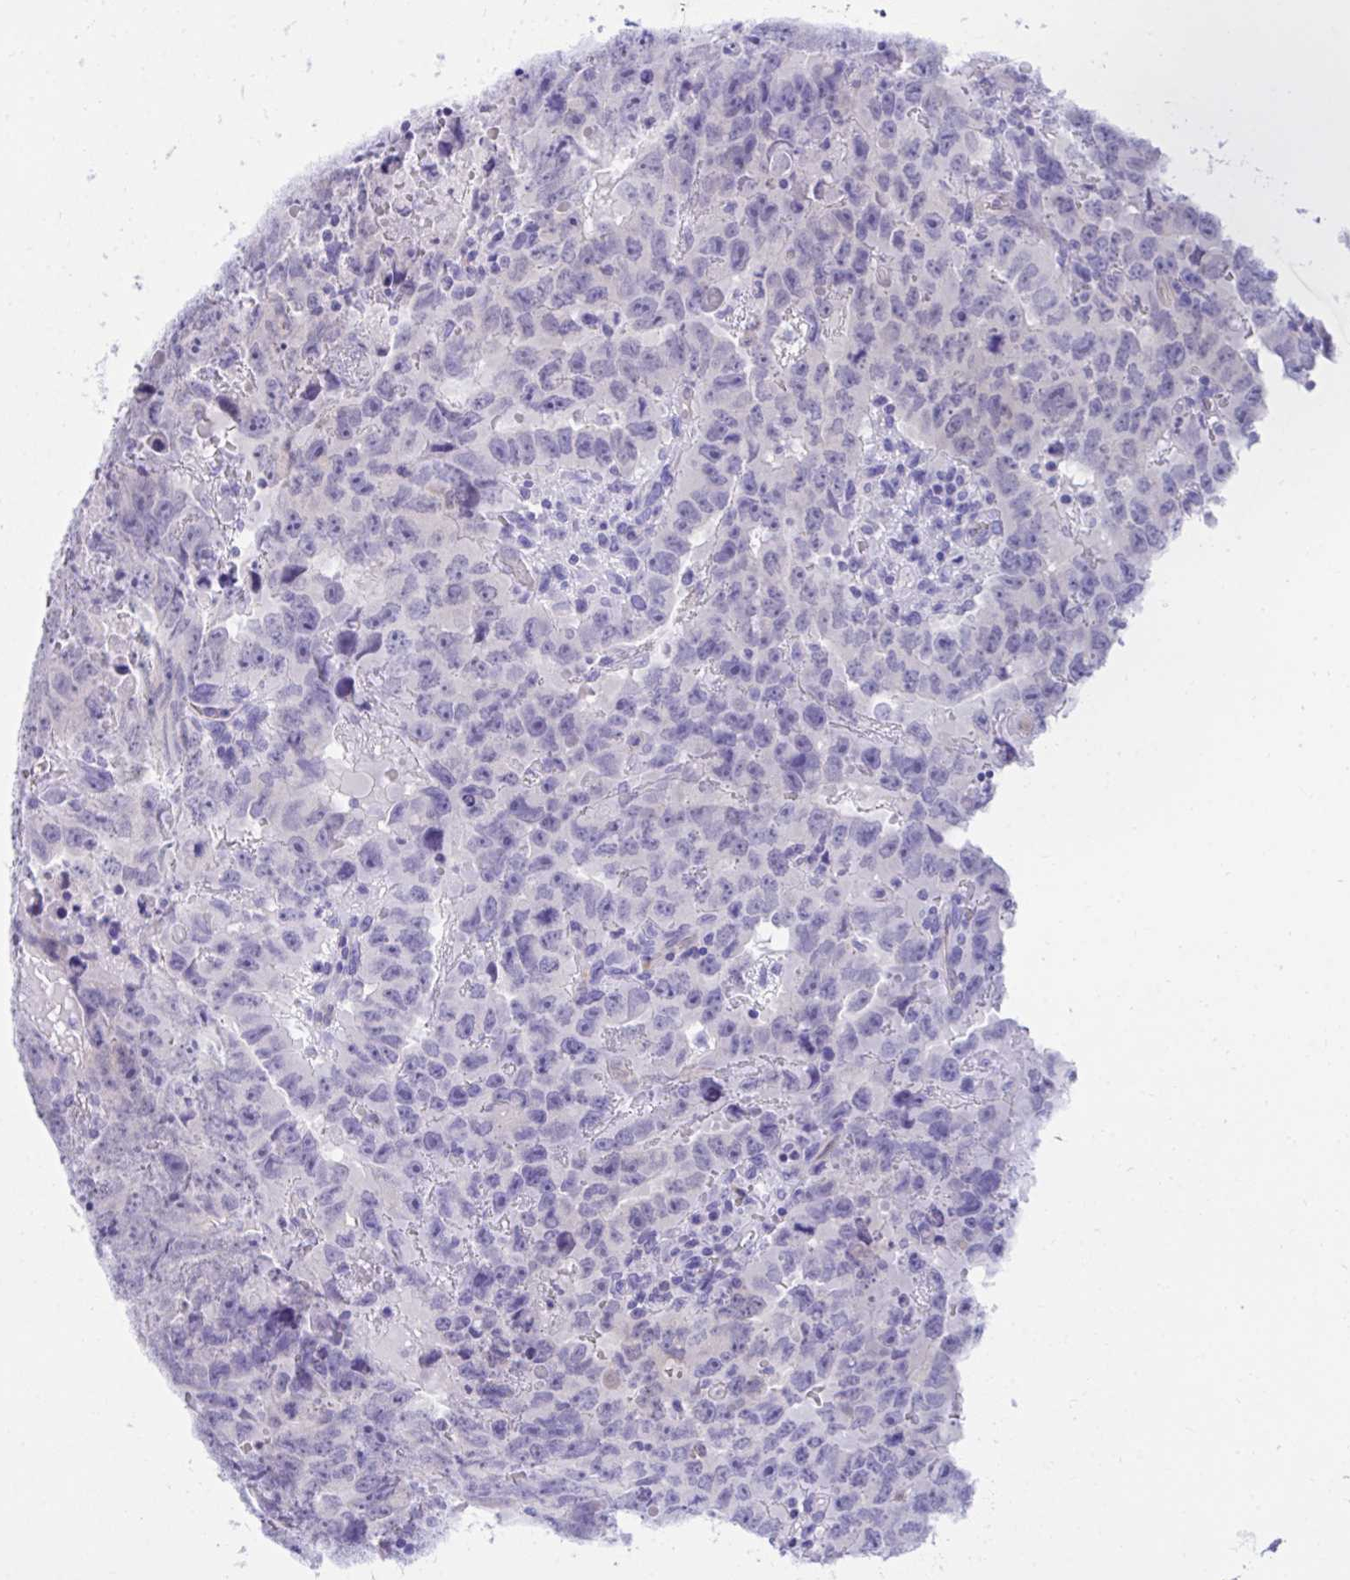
{"staining": {"intensity": "negative", "quantity": "none", "location": "none"}, "tissue": "testis cancer", "cell_type": "Tumor cells", "image_type": "cancer", "snomed": [{"axis": "morphology", "description": "Carcinoma, Embryonal, NOS"}, {"axis": "topography", "description": "Testis"}], "caption": "Immunohistochemical staining of testis embryonal carcinoma shows no significant staining in tumor cells.", "gene": "PGM2L1", "patient": {"sex": "male", "age": 24}}